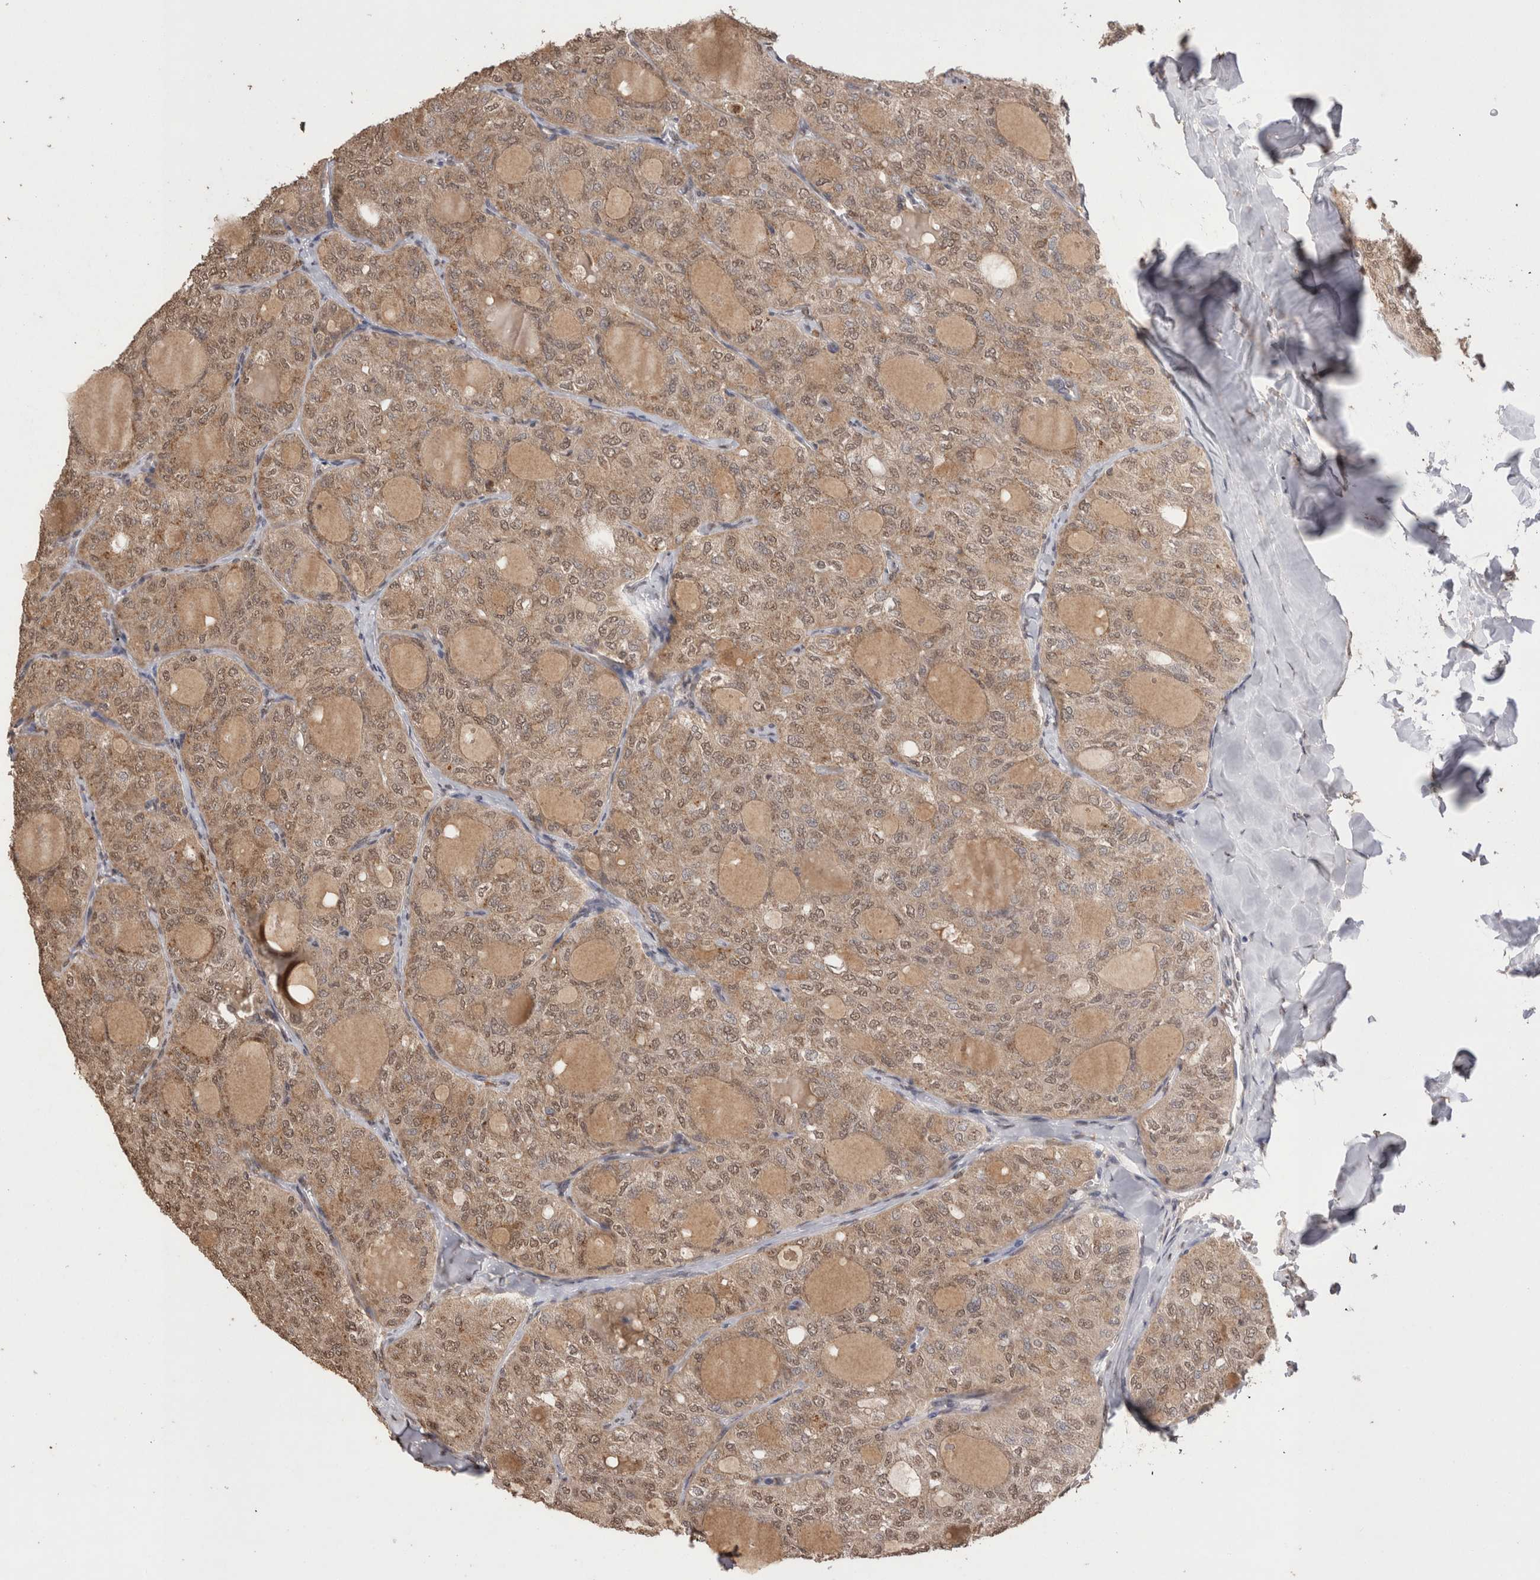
{"staining": {"intensity": "weak", "quantity": ">75%", "location": "cytoplasmic/membranous,nuclear"}, "tissue": "thyroid cancer", "cell_type": "Tumor cells", "image_type": "cancer", "snomed": [{"axis": "morphology", "description": "Follicular adenoma carcinoma, NOS"}, {"axis": "topography", "description": "Thyroid gland"}], "caption": "IHC photomicrograph of human thyroid cancer (follicular adenoma carcinoma) stained for a protein (brown), which shows low levels of weak cytoplasmic/membranous and nuclear expression in about >75% of tumor cells.", "gene": "GRK5", "patient": {"sex": "male", "age": 75}}